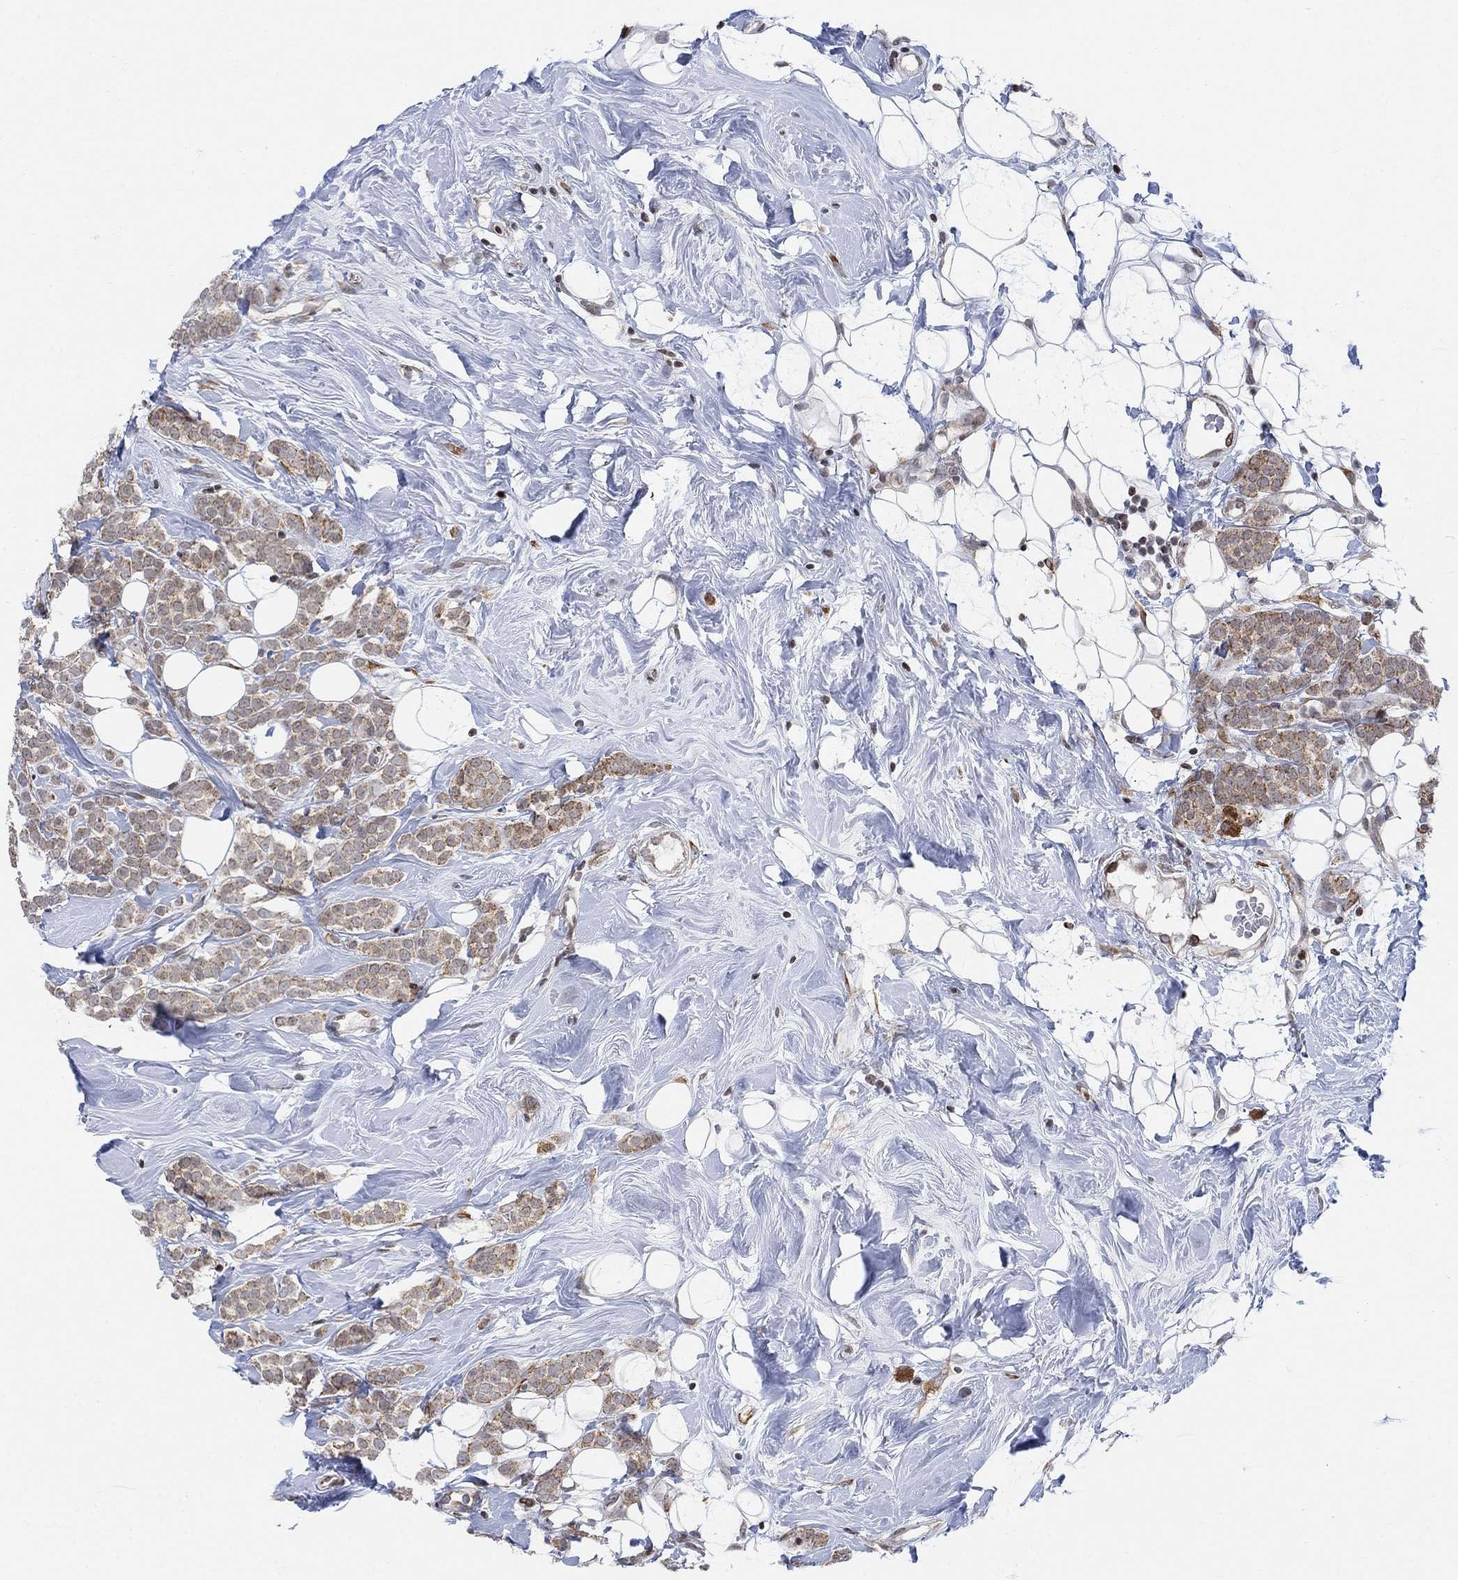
{"staining": {"intensity": "moderate", "quantity": "25%-75%", "location": "cytoplasmic/membranous"}, "tissue": "breast cancer", "cell_type": "Tumor cells", "image_type": "cancer", "snomed": [{"axis": "morphology", "description": "Lobular carcinoma"}, {"axis": "topography", "description": "Breast"}], "caption": "Human breast cancer (lobular carcinoma) stained with a brown dye exhibits moderate cytoplasmic/membranous positive positivity in about 25%-75% of tumor cells.", "gene": "ABHD14A", "patient": {"sex": "female", "age": 49}}